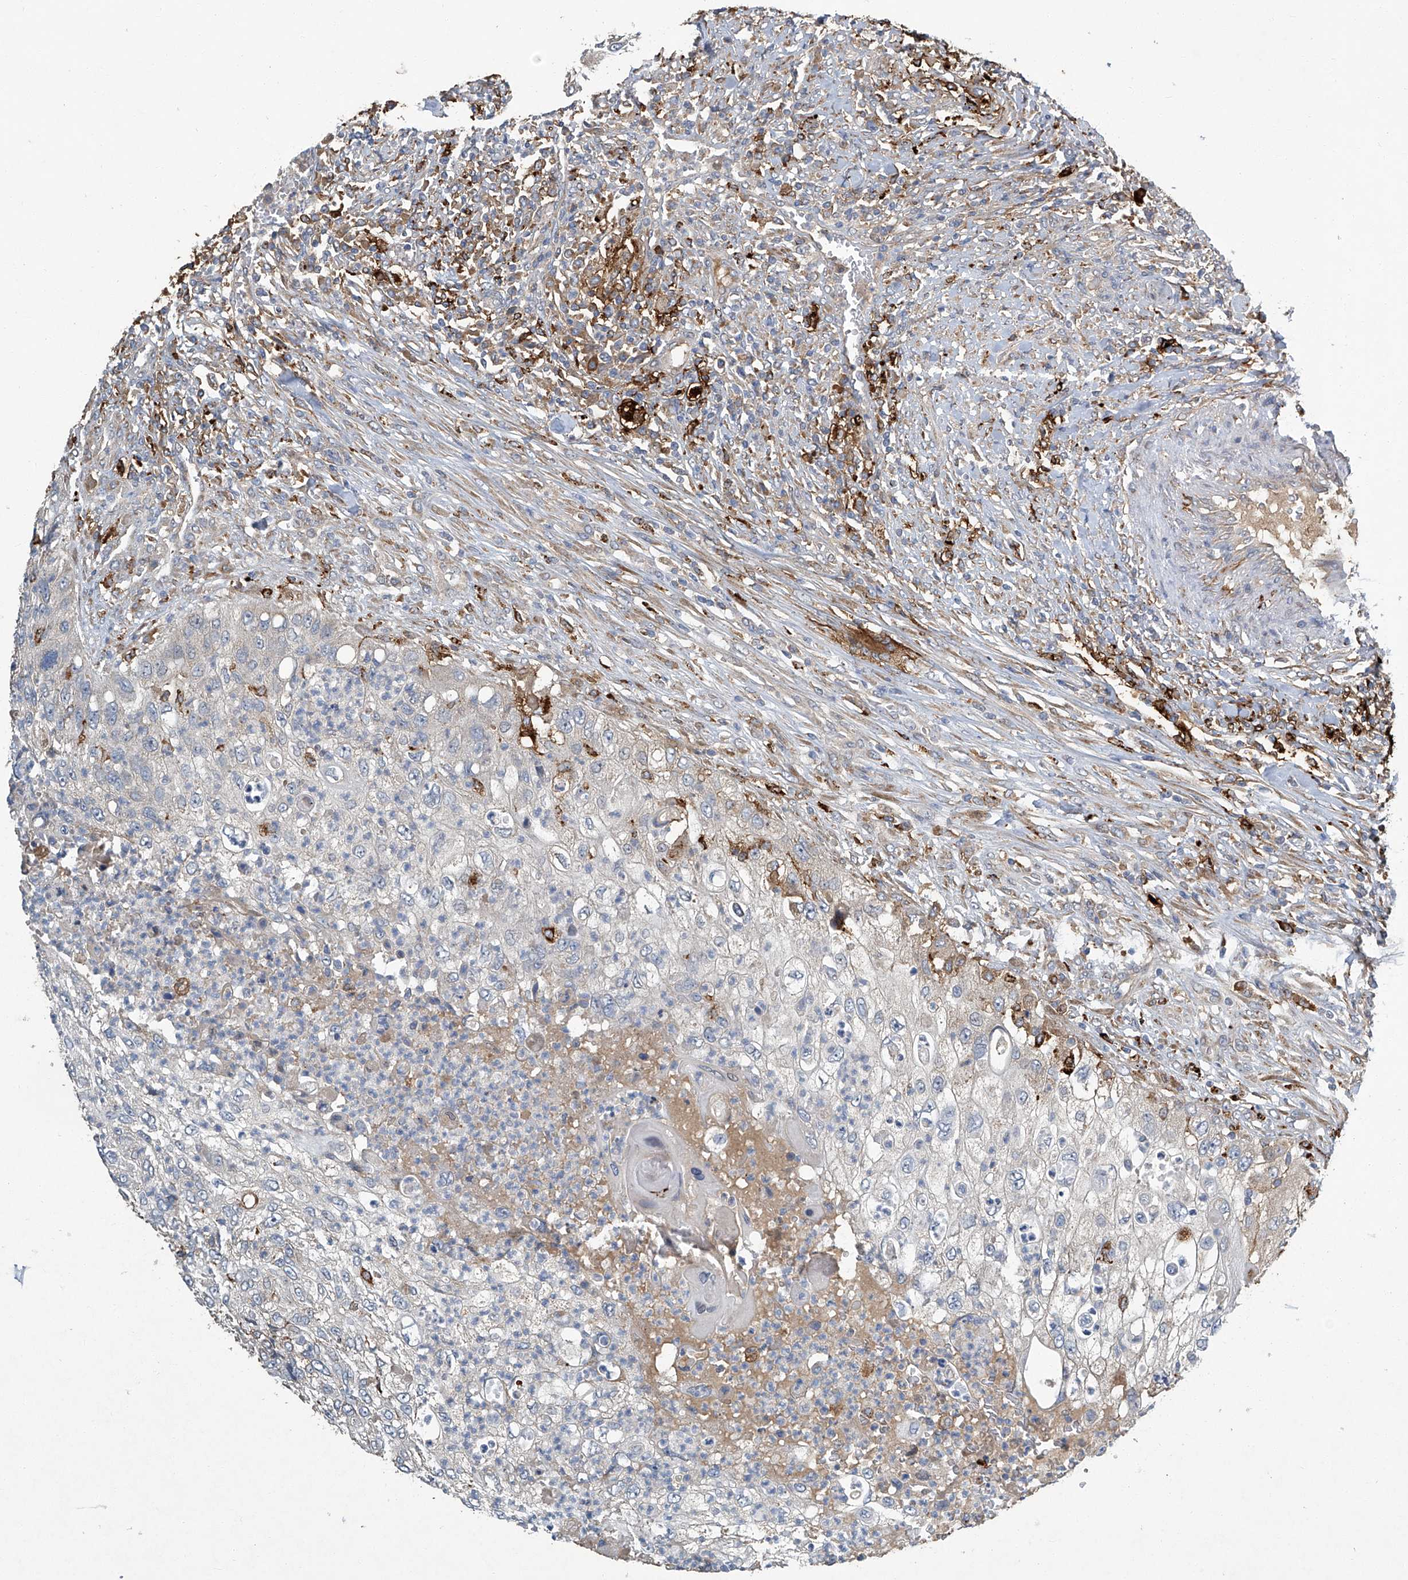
{"staining": {"intensity": "negative", "quantity": "none", "location": "none"}, "tissue": "urothelial cancer", "cell_type": "Tumor cells", "image_type": "cancer", "snomed": [{"axis": "morphology", "description": "Urothelial carcinoma, High grade"}, {"axis": "topography", "description": "Urinary bladder"}], "caption": "Immunohistochemical staining of human urothelial carcinoma (high-grade) demonstrates no significant expression in tumor cells.", "gene": "FAM167A", "patient": {"sex": "female", "age": 60}}